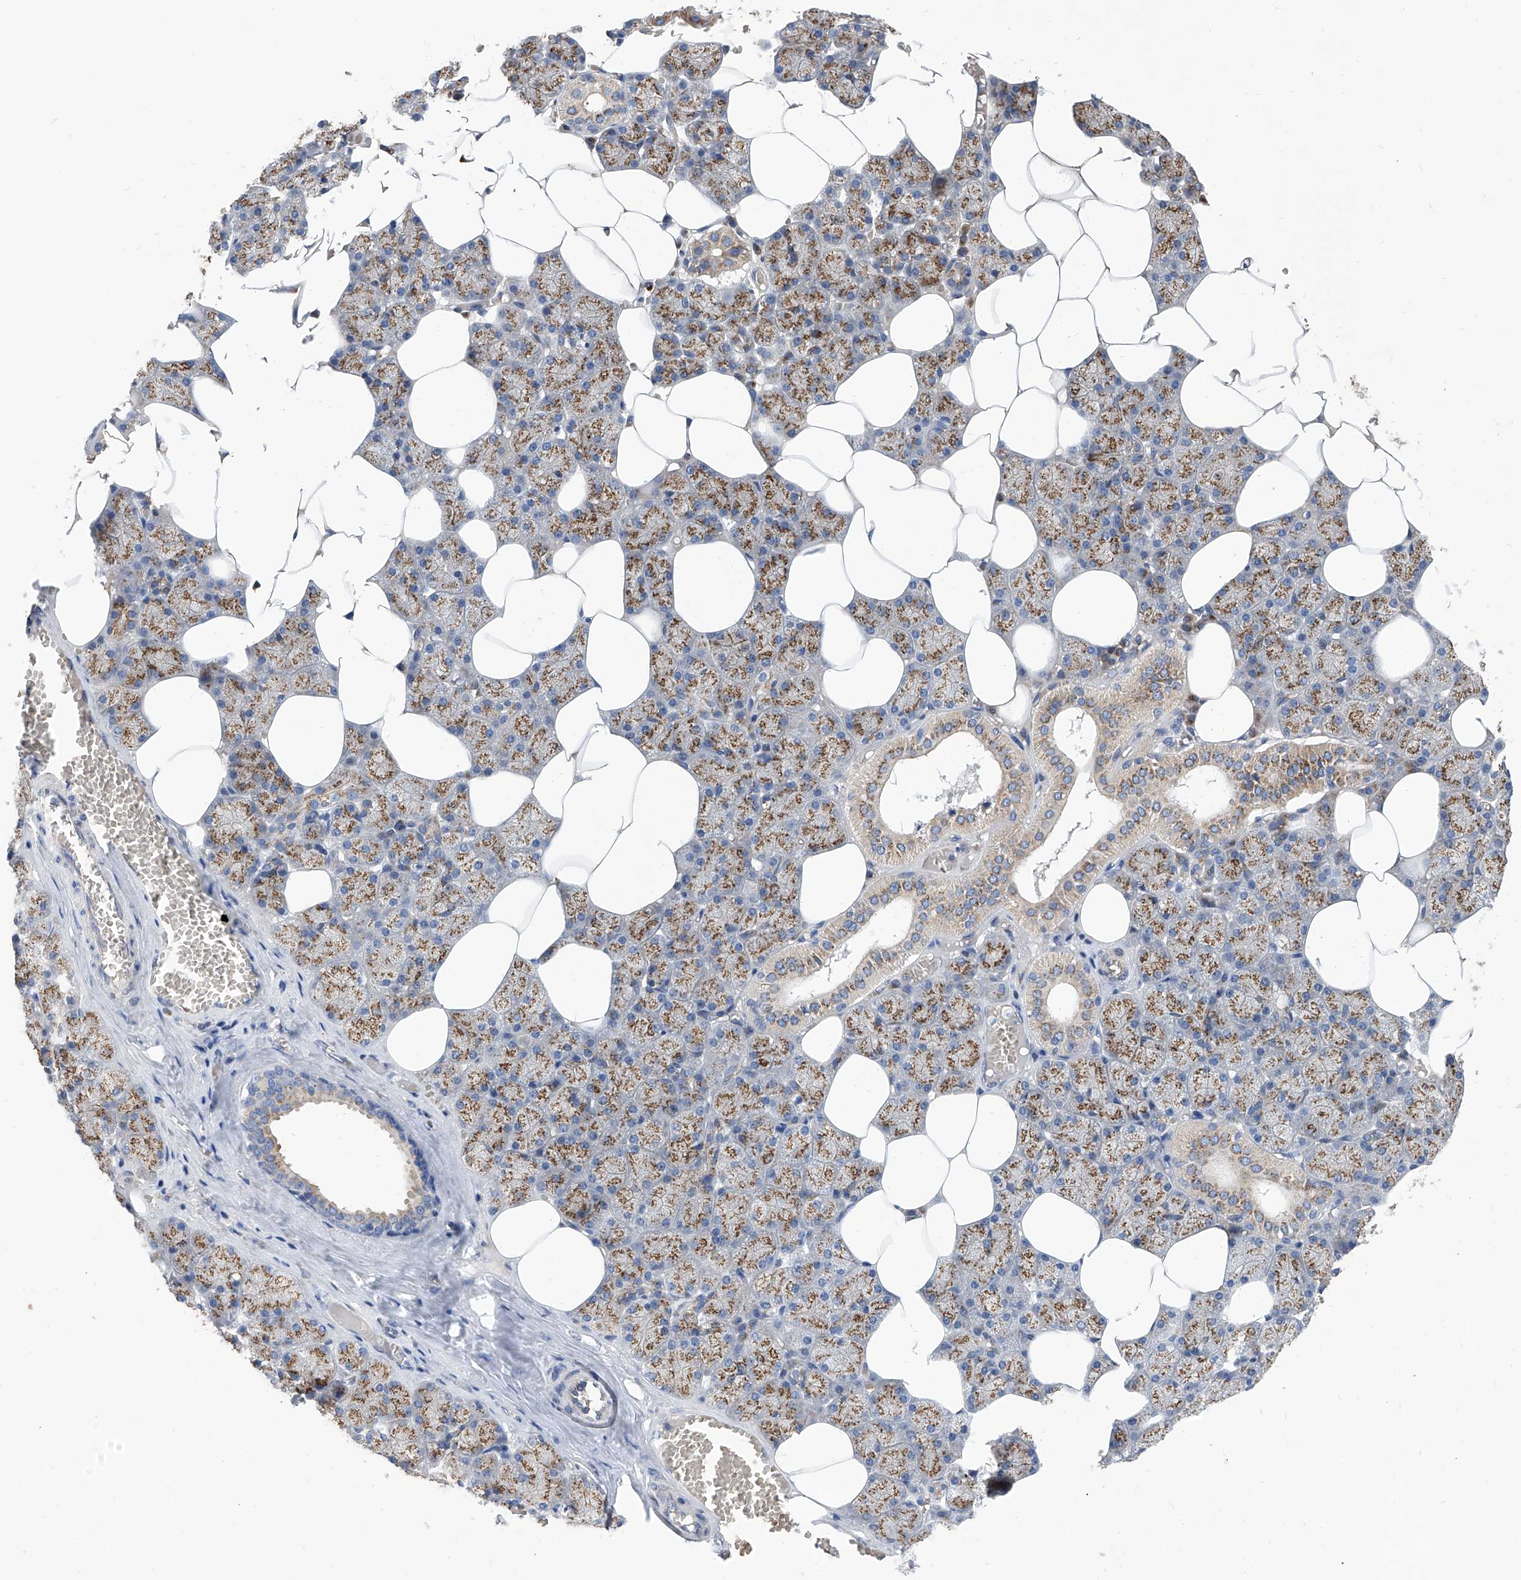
{"staining": {"intensity": "moderate", "quantity": ">75%", "location": "cytoplasmic/membranous"}, "tissue": "salivary gland", "cell_type": "Glandular cells", "image_type": "normal", "snomed": [{"axis": "morphology", "description": "Normal tissue, NOS"}, {"axis": "topography", "description": "Salivary gland"}], "caption": "DAB immunohistochemical staining of normal human salivary gland displays moderate cytoplasmic/membranous protein expression in about >75% of glandular cells. (DAB = brown stain, brightfield microscopy at high magnification).", "gene": "TJAP1", "patient": {"sex": "male", "age": 62}}